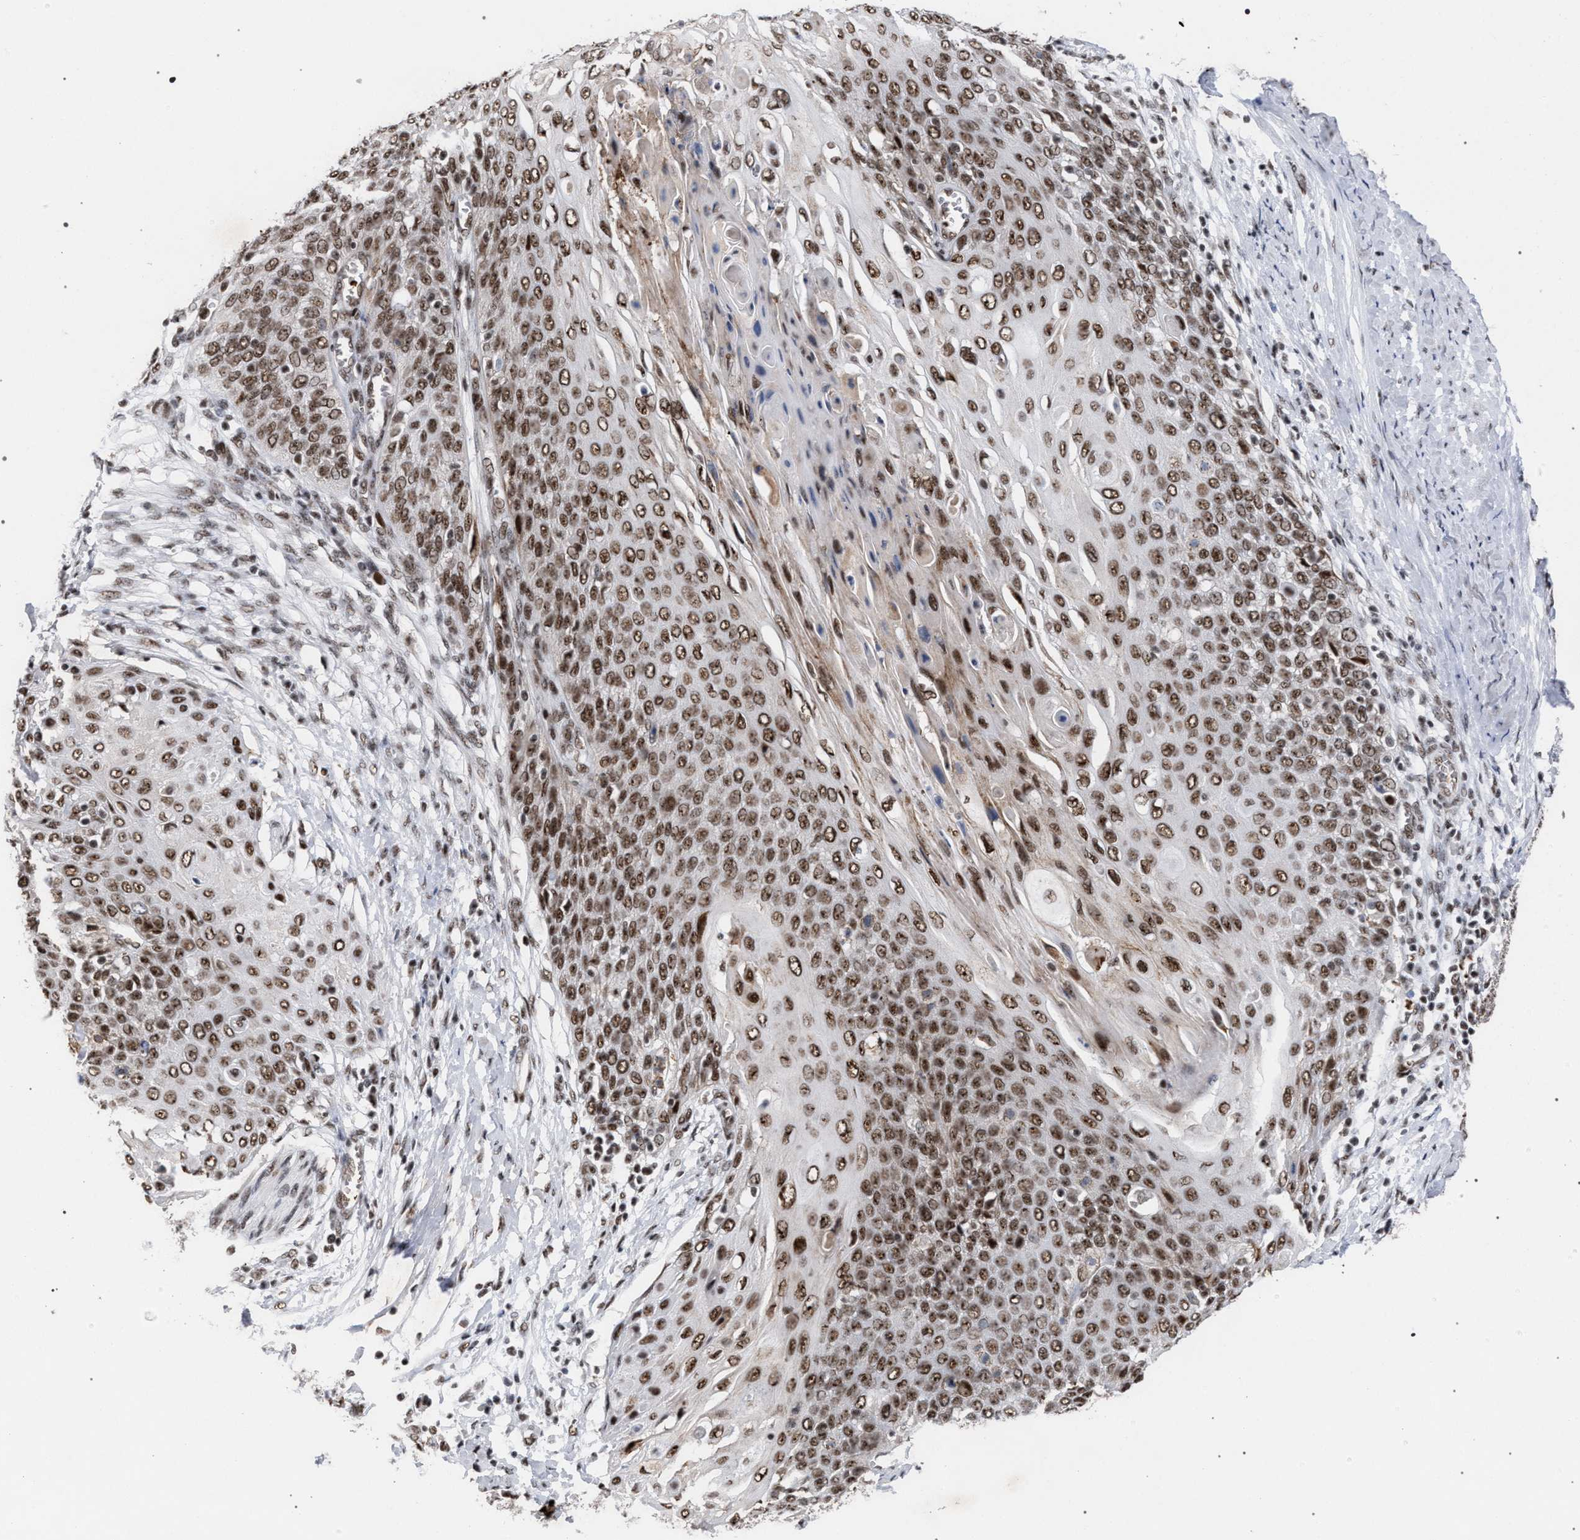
{"staining": {"intensity": "moderate", "quantity": ">75%", "location": "nuclear"}, "tissue": "cervical cancer", "cell_type": "Tumor cells", "image_type": "cancer", "snomed": [{"axis": "morphology", "description": "Squamous cell carcinoma, NOS"}, {"axis": "topography", "description": "Cervix"}], "caption": "Cervical cancer stained for a protein shows moderate nuclear positivity in tumor cells.", "gene": "SCAF4", "patient": {"sex": "female", "age": 39}}